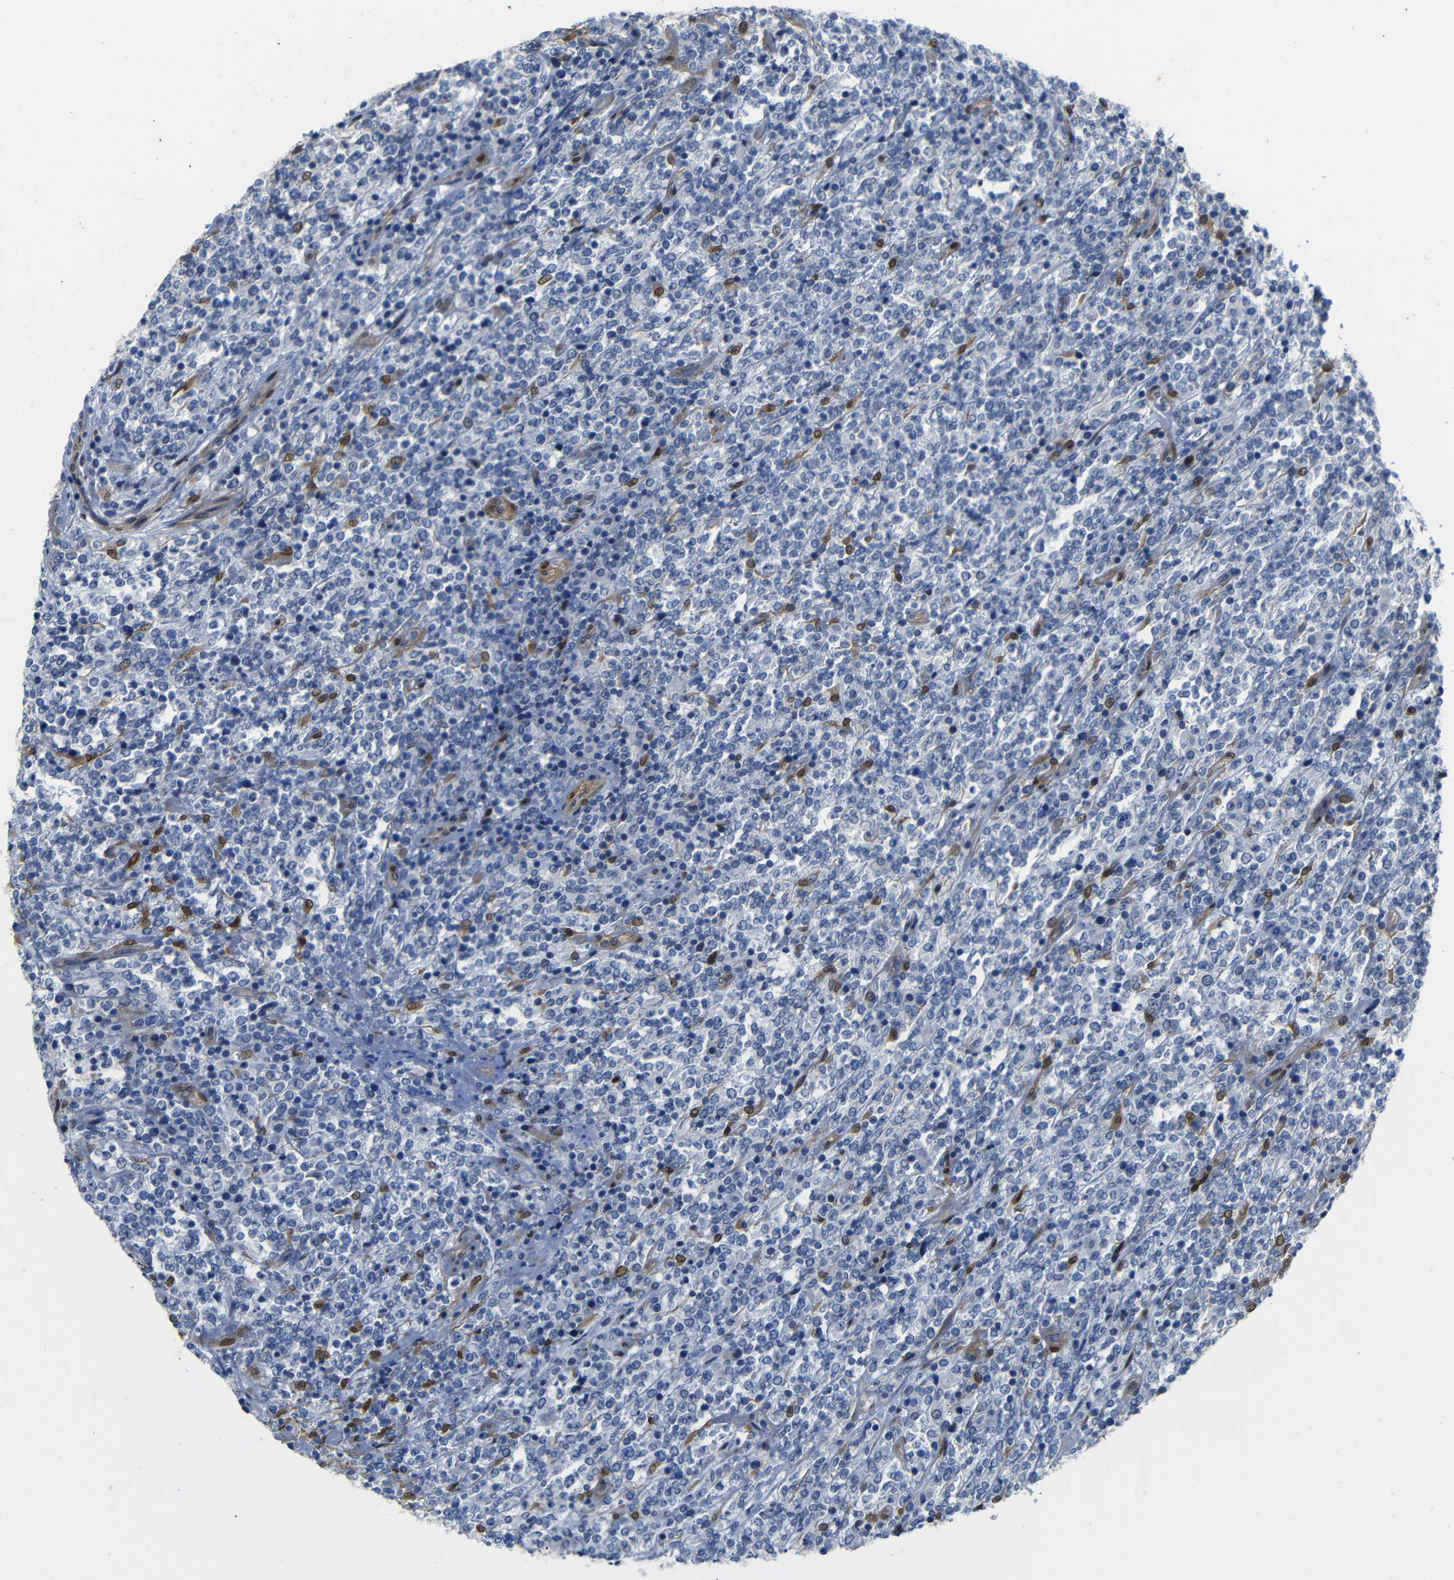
{"staining": {"intensity": "negative", "quantity": "none", "location": "none"}, "tissue": "lymphoma", "cell_type": "Tumor cells", "image_type": "cancer", "snomed": [{"axis": "morphology", "description": "Malignant lymphoma, non-Hodgkin's type, High grade"}, {"axis": "topography", "description": "Soft tissue"}], "caption": "IHC of human lymphoma shows no expression in tumor cells. (Stains: DAB IHC with hematoxylin counter stain, Microscopy: brightfield microscopy at high magnification).", "gene": "YAP1", "patient": {"sex": "male", "age": 18}}